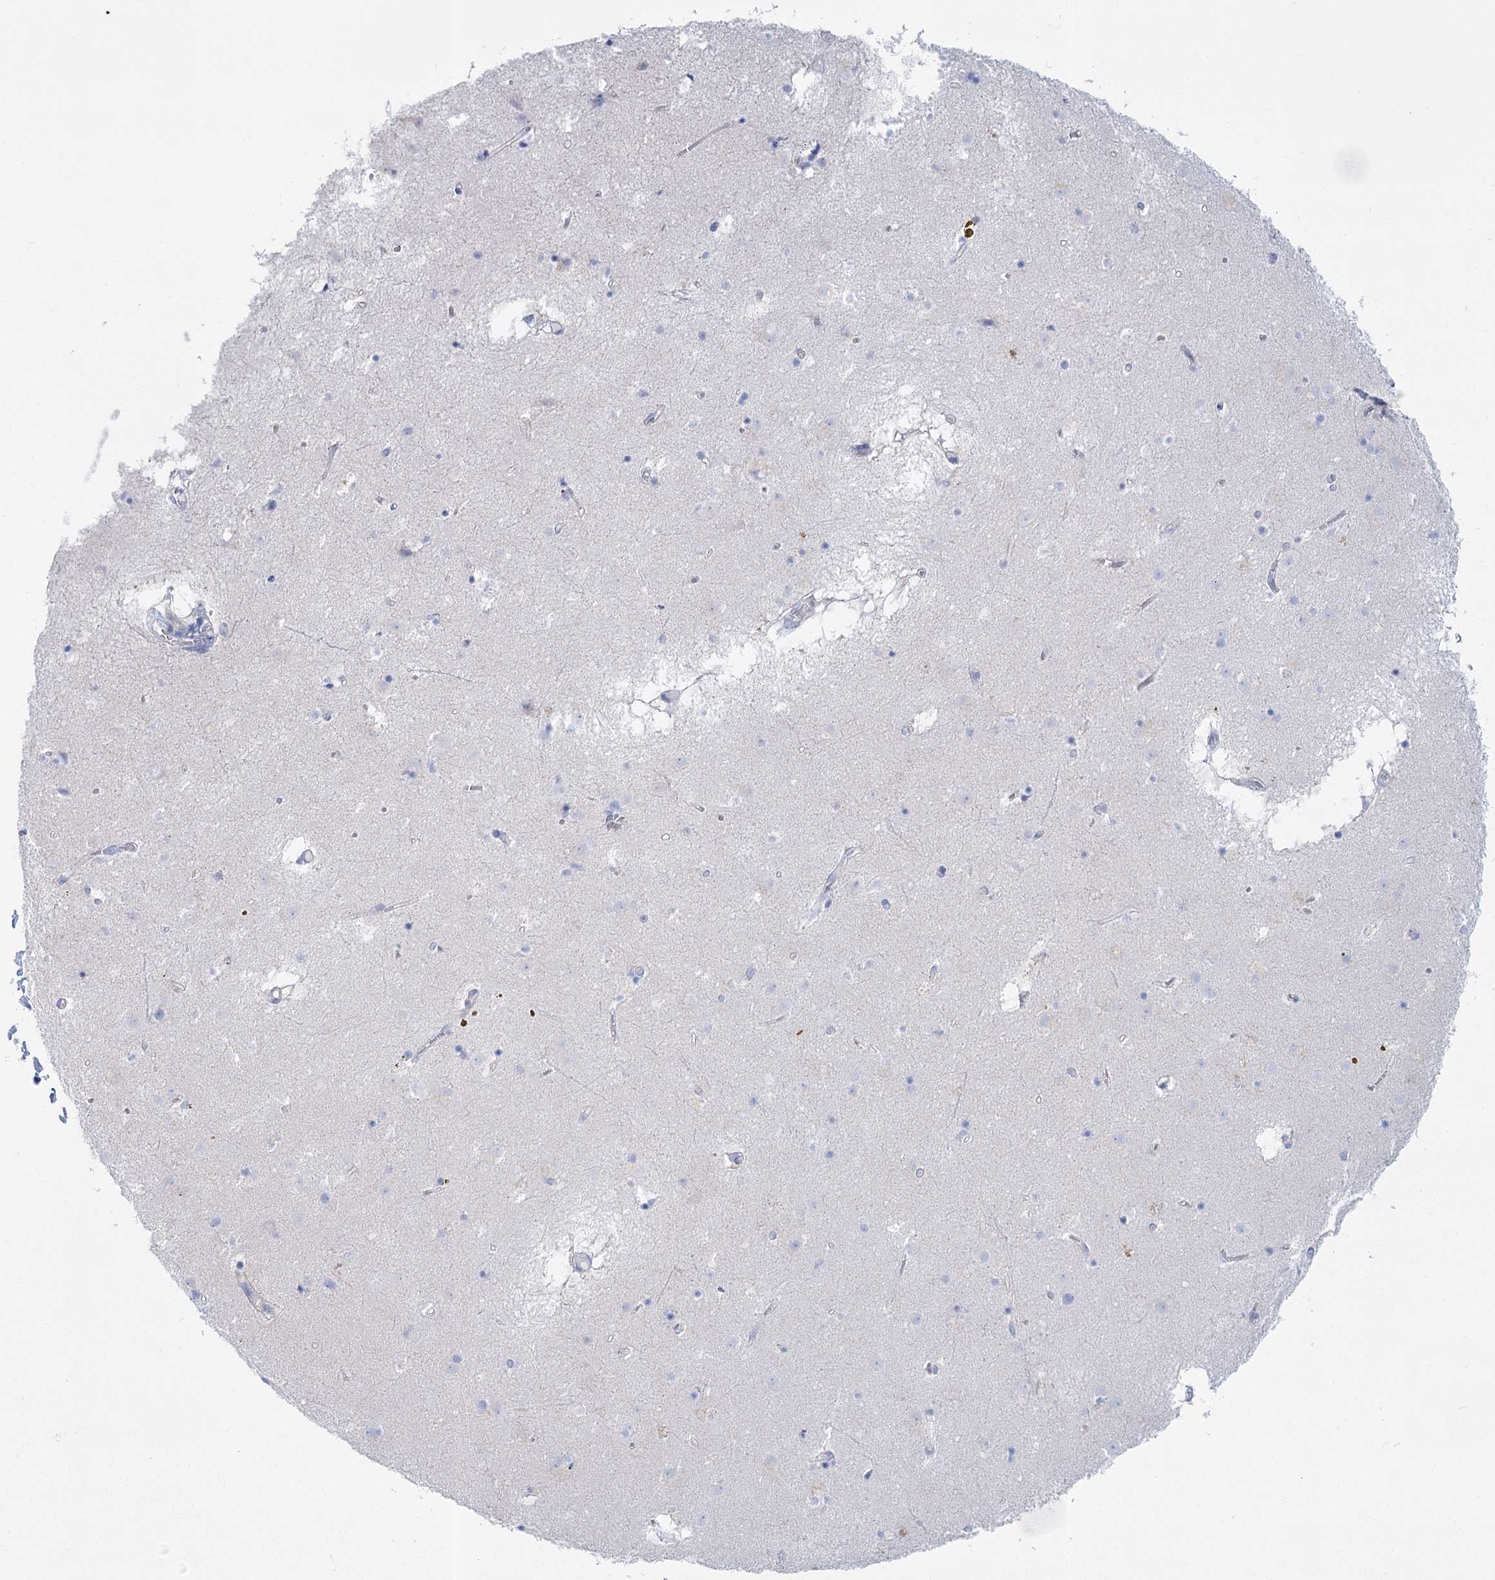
{"staining": {"intensity": "negative", "quantity": "none", "location": "none"}, "tissue": "caudate", "cell_type": "Glial cells", "image_type": "normal", "snomed": [{"axis": "morphology", "description": "Normal tissue, NOS"}, {"axis": "topography", "description": "Lateral ventricle wall"}], "caption": "Glial cells are negative for brown protein staining in unremarkable caudate. The staining is performed using DAB (3,3'-diaminobenzidine) brown chromogen with nuclei counter-stained in using hematoxylin.", "gene": "PCDHA1", "patient": {"sex": "male", "age": 70}}